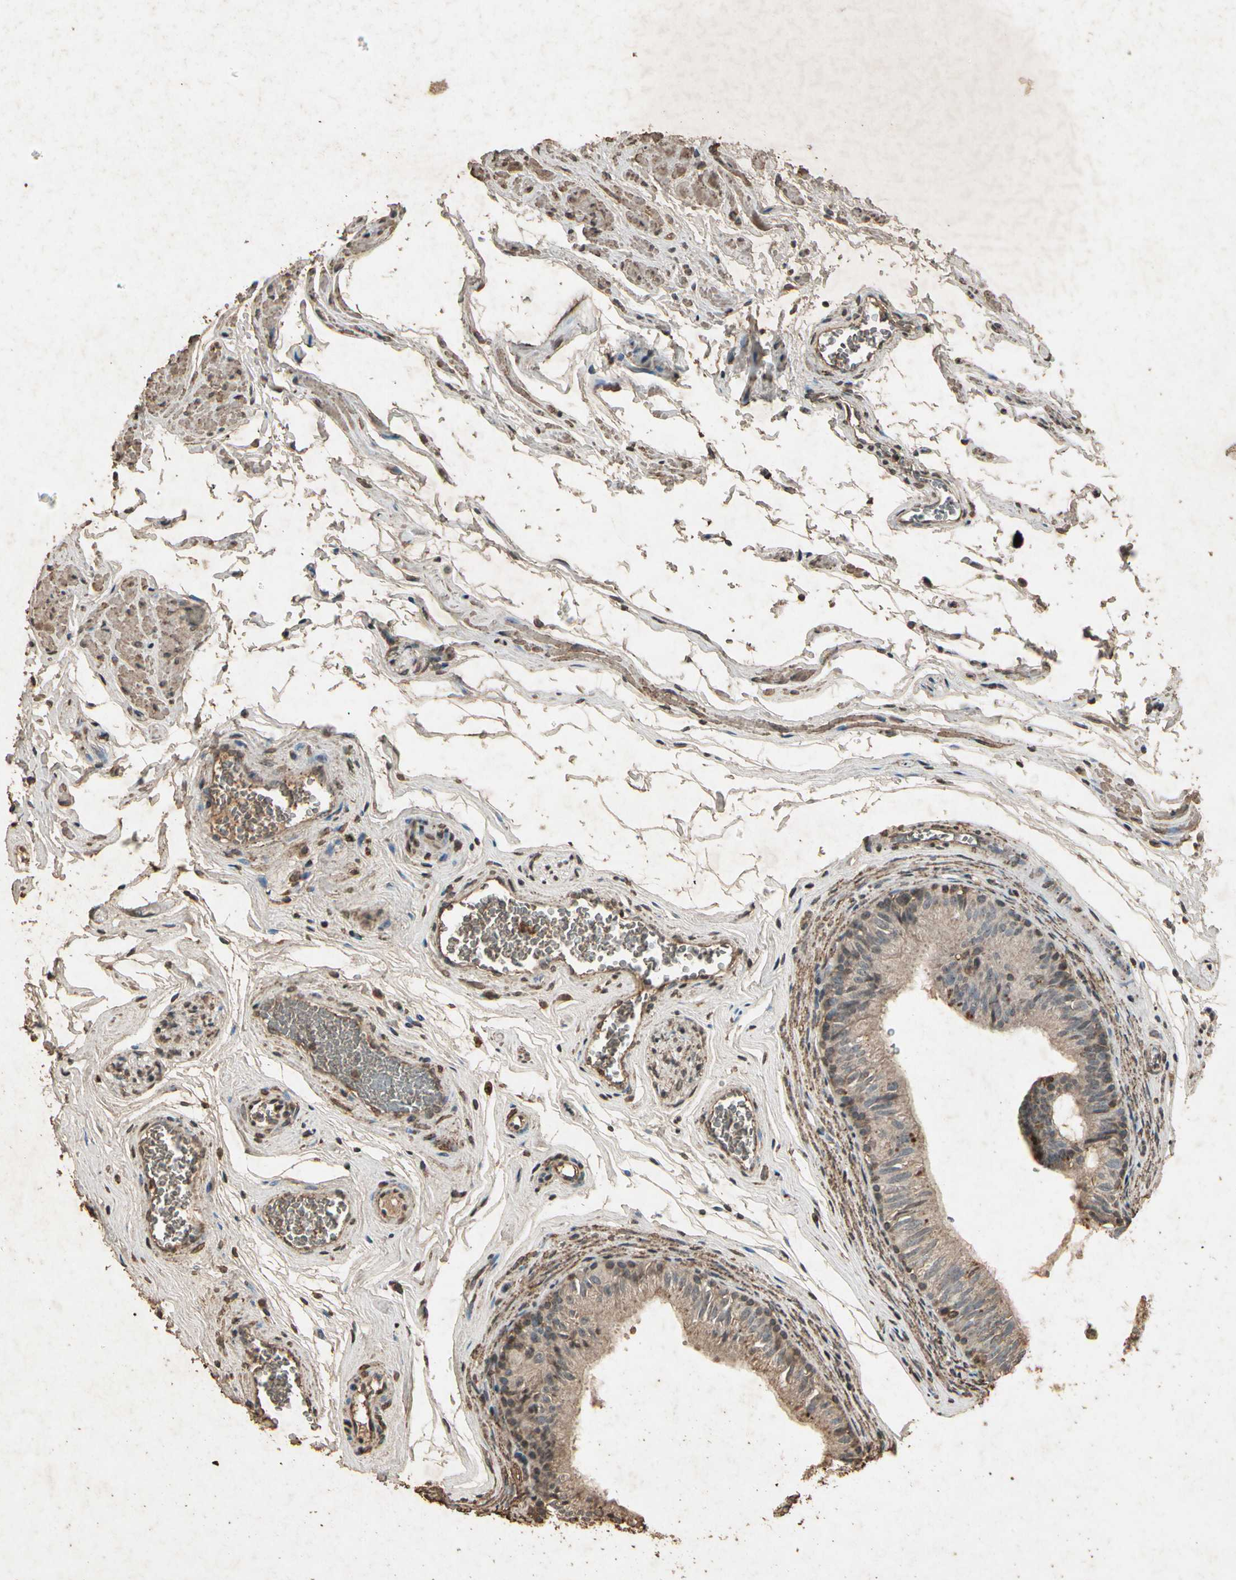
{"staining": {"intensity": "moderate", "quantity": ">75%", "location": "cytoplasmic/membranous"}, "tissue": "epididymis", "cell_type": "Glandular cells", "image_type": "normal", "snomed": [{"axis": "morphology", "description": "Normal tissue, NOS"}, {"axis": "topography", "description": "Testis"}, {"axis": "topography", "description": "Epididymis"}], "caption": "Immunohistochemistry (IHC) photomicrograph of normal human epididymis stained for a protein (brown), which shows medium levels of moderate cytoplasmic/membranous positivity in approximately >75% of glandular cells.", "gene": "GC", "patient": {"sex": "male", "age": 36}}